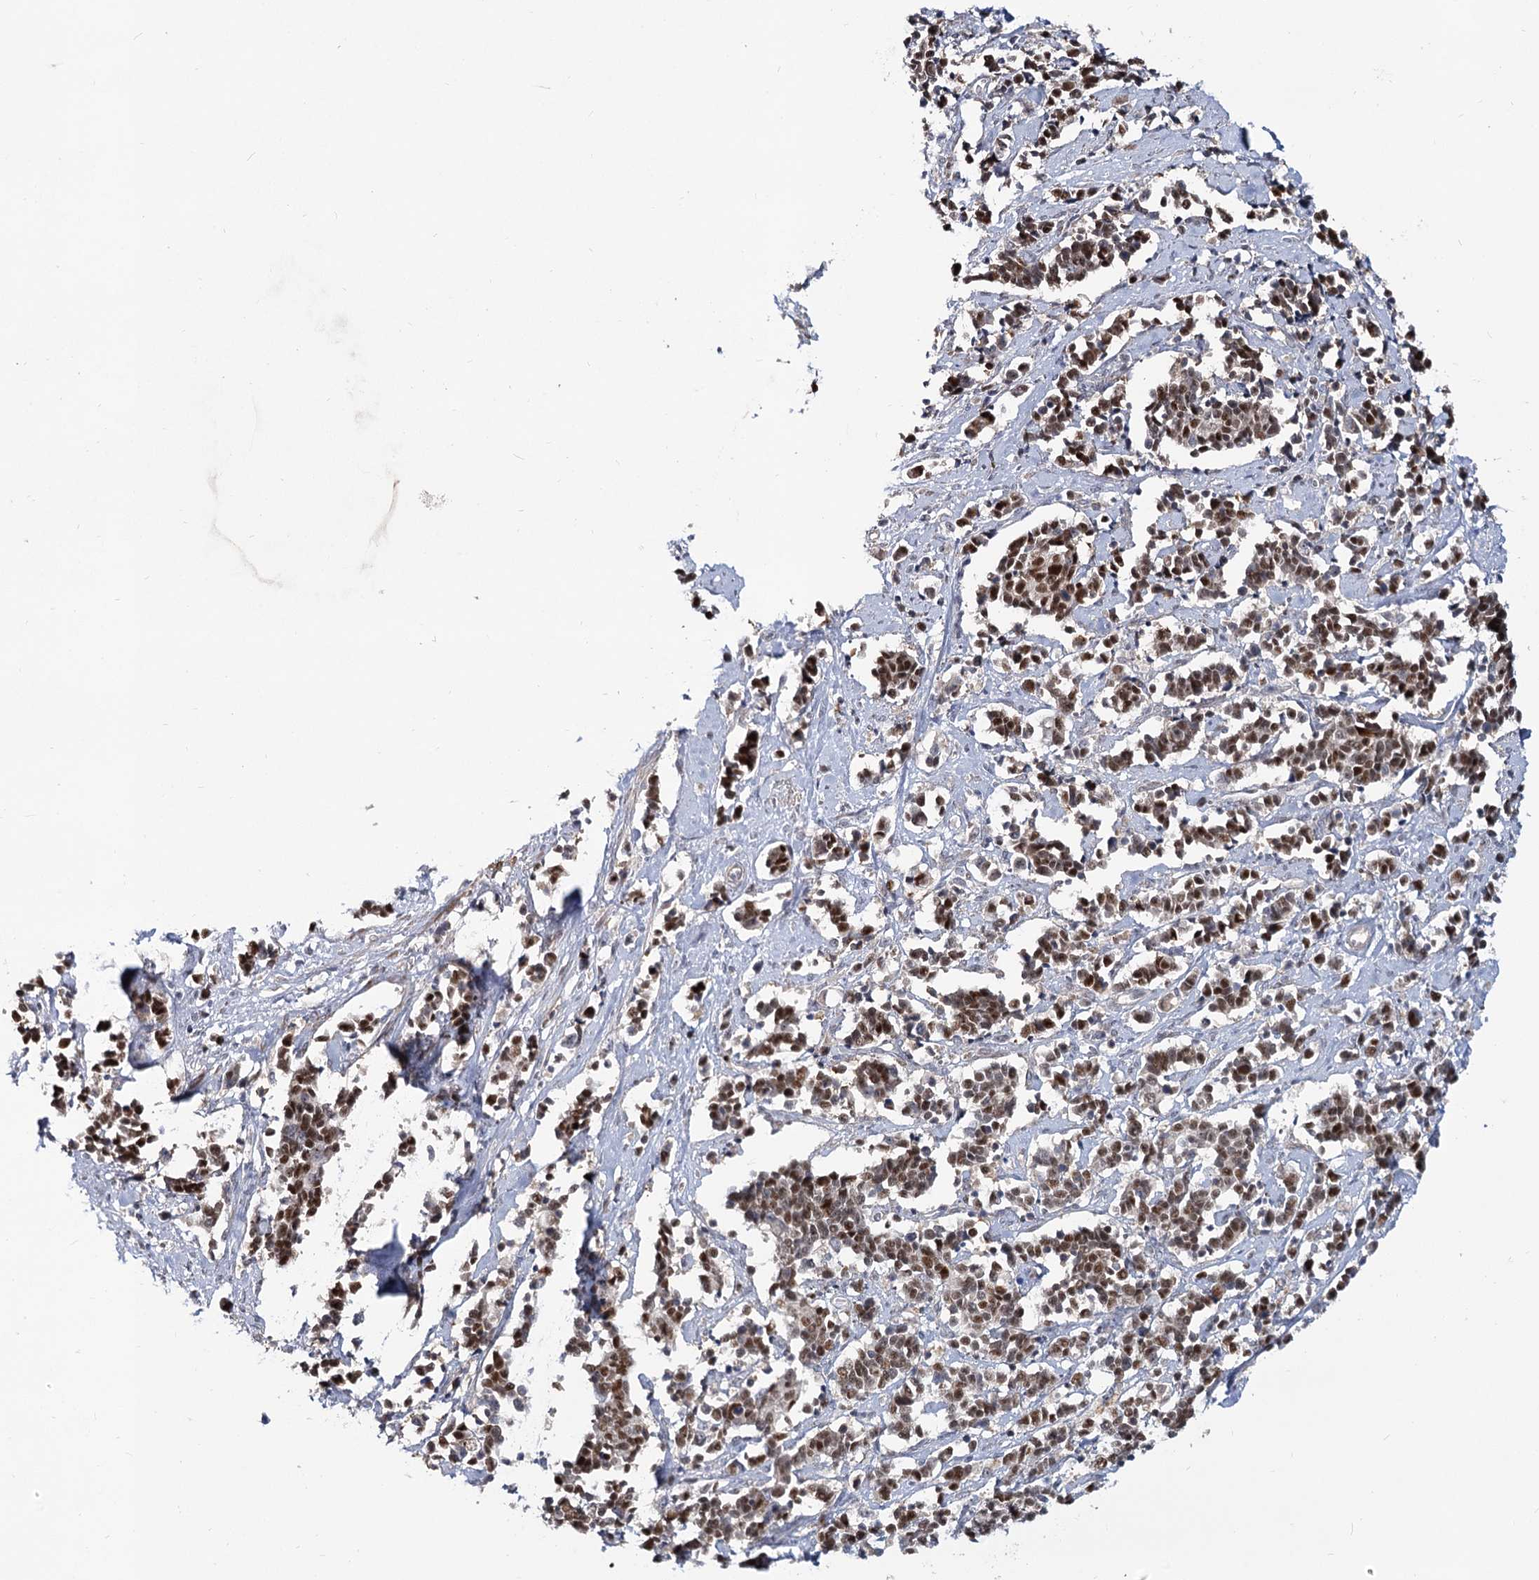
{"staining": {"intensity": "moderate", "quantity": ">75%", "location": "nuclear"}, "tissue": "cervical cancer", "cell_type": "Tumor cells", "image_type": "cancer", "snomed": [{"axis": "morphology", "description": "Normal tissue, NOS"}, {"axis": "morphology", "description": "Squamous cell carcinoma, NOS"}, {"axis": "topography", "description": "Cervix"}], "caption": "This is a histology image of IHC staining of cervical squamous cell carcinoma, which shows moderate staining in the nuclear of tumor cells.", "gene": "PIK3C2A", "patient": {"sex": "female", "age": 35}}